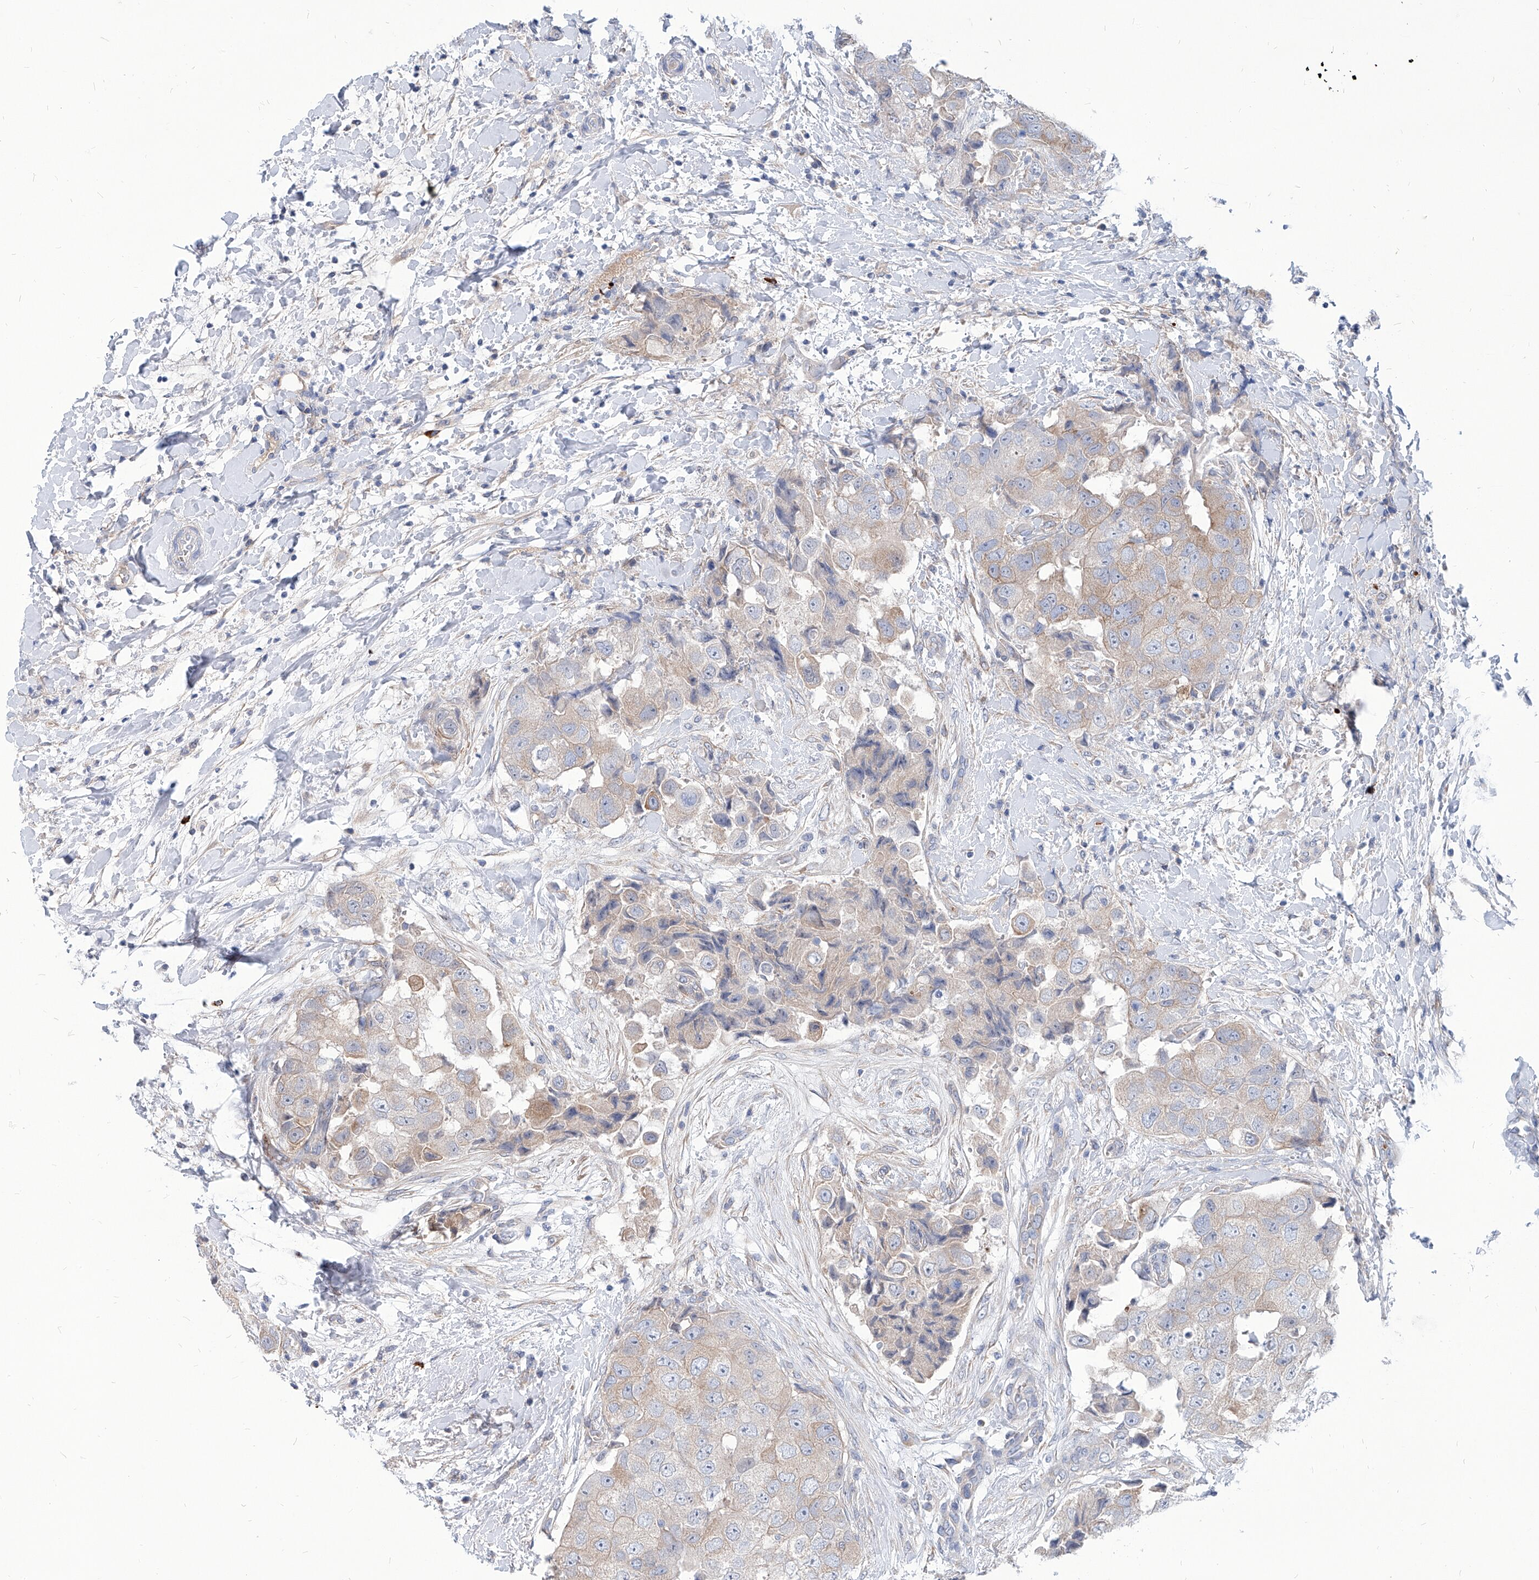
{"staining": {"intensity": "negative", "quantity": "none", "location": "none"}, "tissue": "breast cancer", "cell_type": "Tumor cells", "image_type": "cancer", "snomed": [{"axis": "morphology", "description": "Normal tissue, NOS"}, {"axis": "morphology", "description": "Duct carcinoma"}, {"axis": "topography", "description": "Breast"}], "caption": "DAB immunohistochemical staining of human breast cancer exhibits no significant staining in tumor cells.", "gene": "AKAP10", "patient": {"sex": "female", "age": 62}}